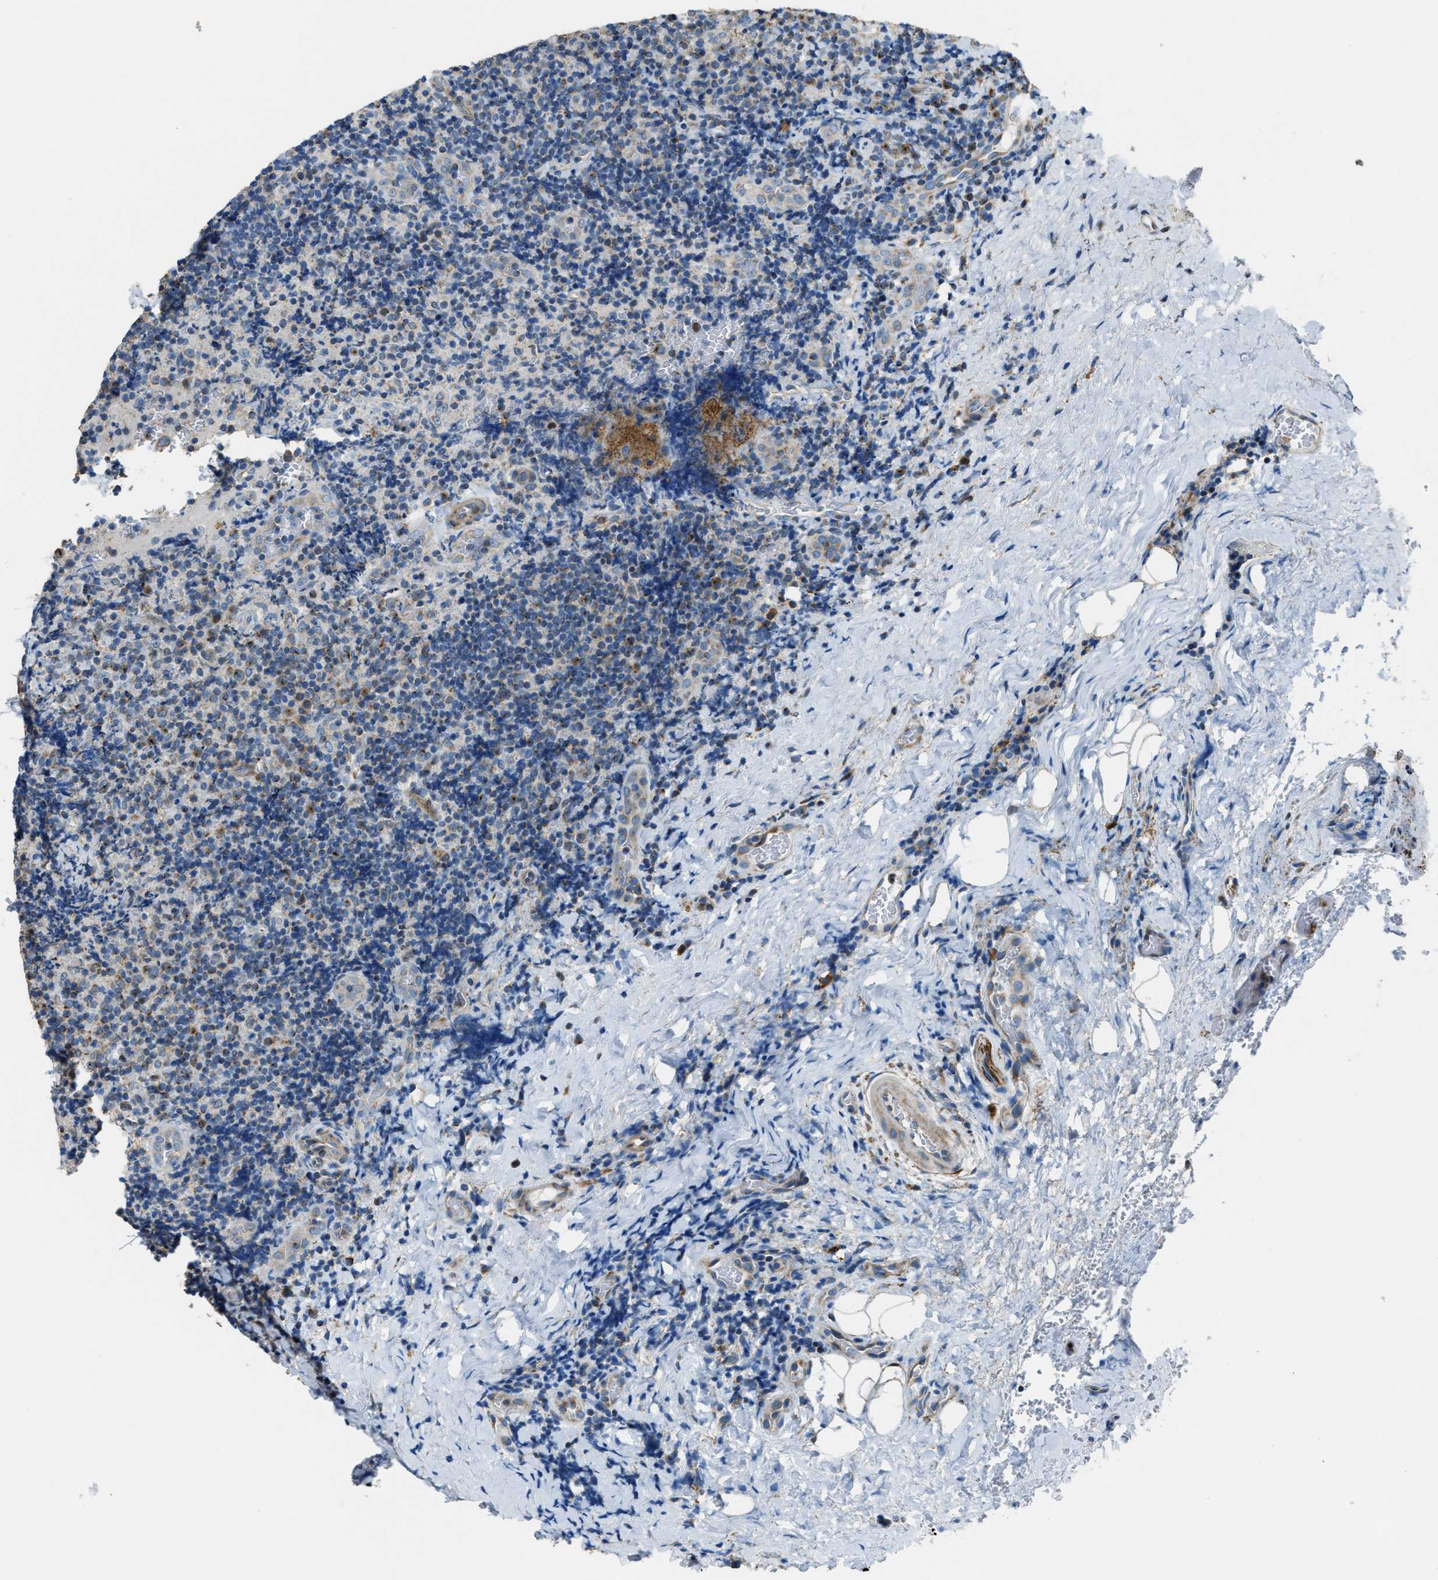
{"staining": {"intensity": "moderate", "quantity": "<25%", "location": "cytoplasmic/membranous"}, "tissue": "lymphoma", "cell_type": "Tumor cells", "image_type": "cancer", "snomed": [{"axis": "morphology", "description": "Malignant lymphoma, non-Hodgkin's type, High grade"}, {"axis": "topography", "description": "Tonsil"}], "caption": "This photomicrograph displays lymphoma stained with IHC to label a protein in brown. The cytoplasmic/membranous of tumor cells show moderate positivity for the protein. Nuclei are counter-stained blue.", "gene": "SLC25A11", "patient": {"sex": "female", "age": 36}}